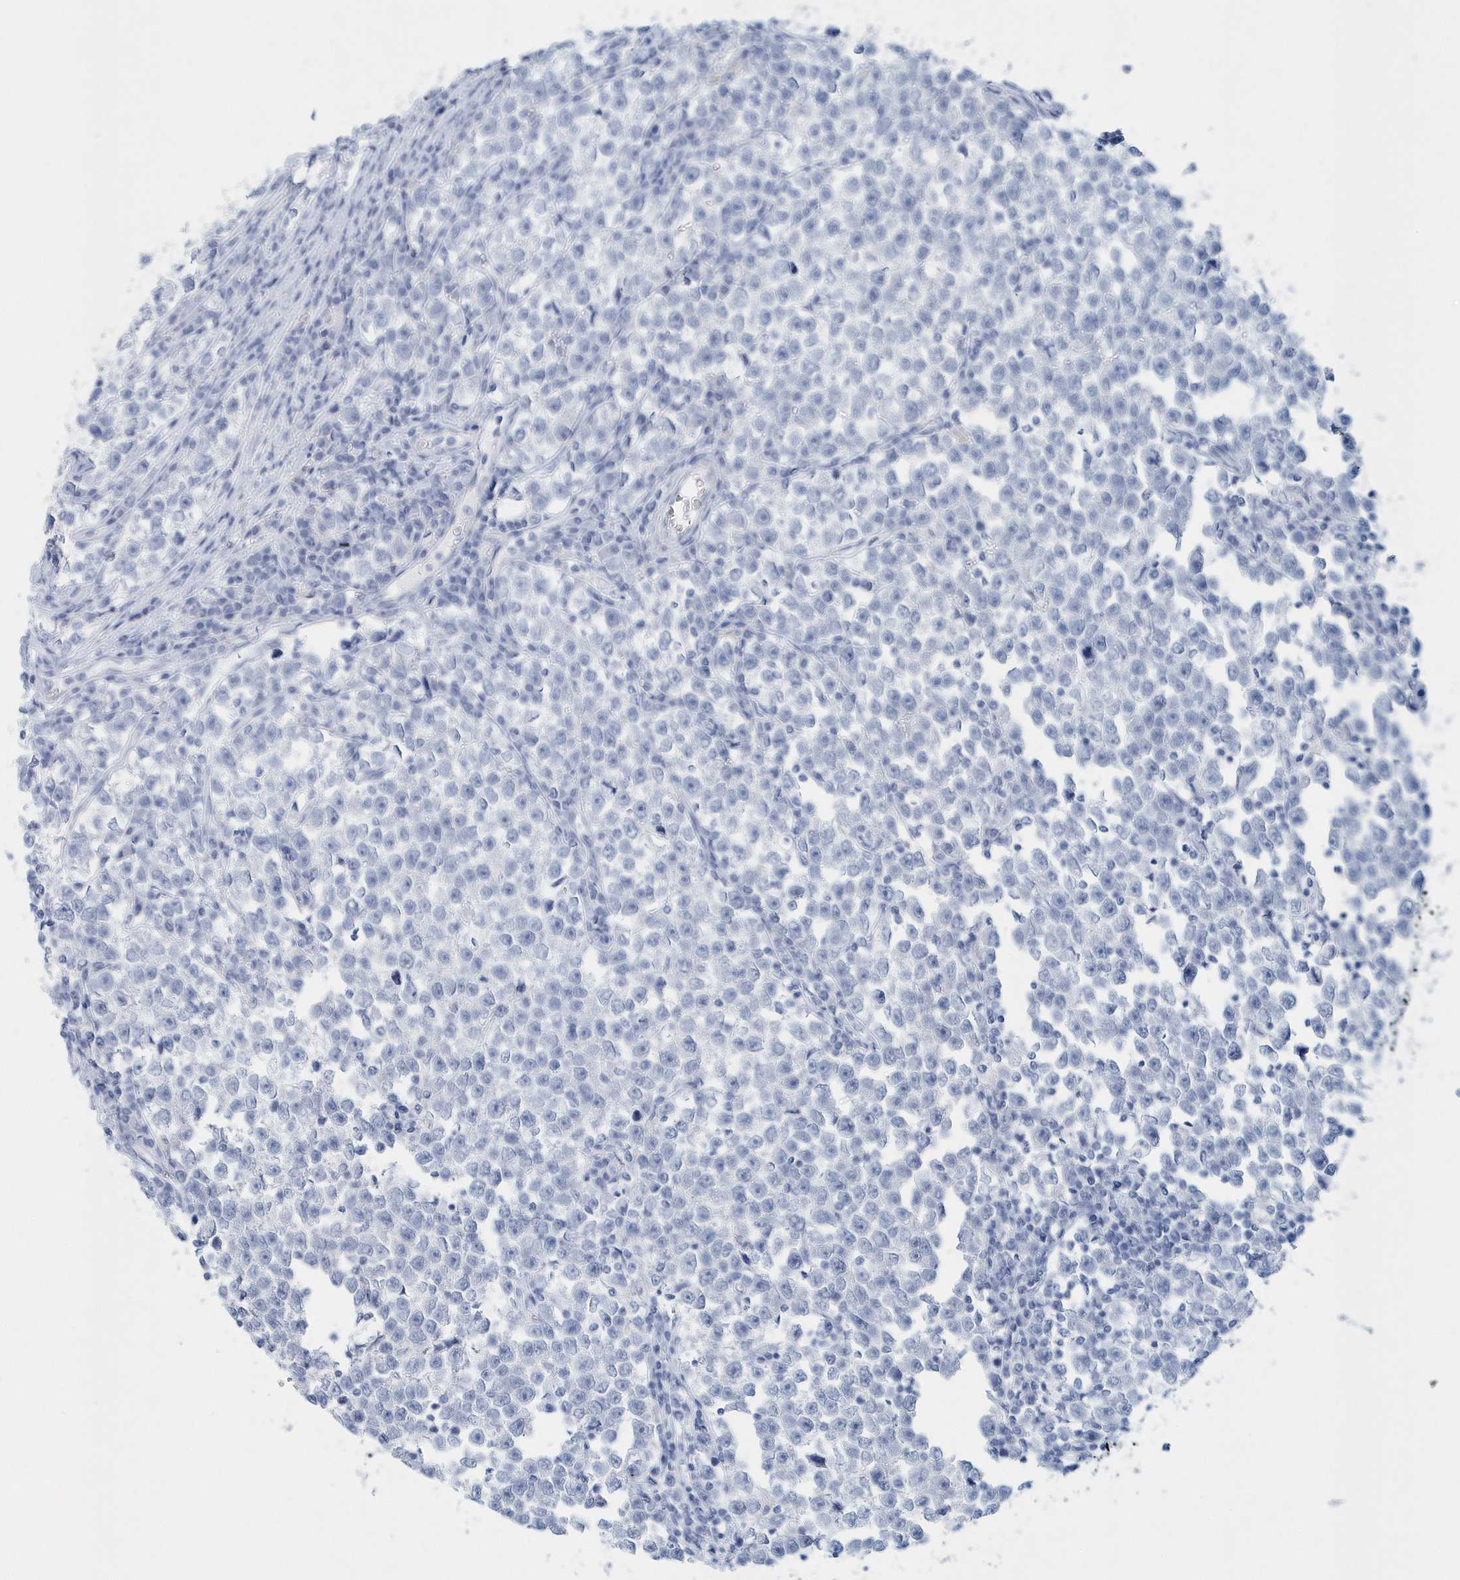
{"staining": {"intensity": "negative", "quantity": "none", "location": "none"}, "tissue": "testis cancer", "cell_type": "Tumor cells", "image_type": "cancer", "snomed": [{"axis": "morphology", "description": "Normal tissue, NOS"}, {"axis": "morphology", "description": "Seminoma, NOS"}, {"axis": "topography", "description": "Testis"}], "caption": "A high-resolution histopathology image shows IHC staining of testis seminoma, which exhibits no significant staining in tumor cells. (DAB immunohistochemistry (IHC) with hematoxylin counter stain).", "gene": "PTPRO", "patient": {"sex": "male", "age": 43}}